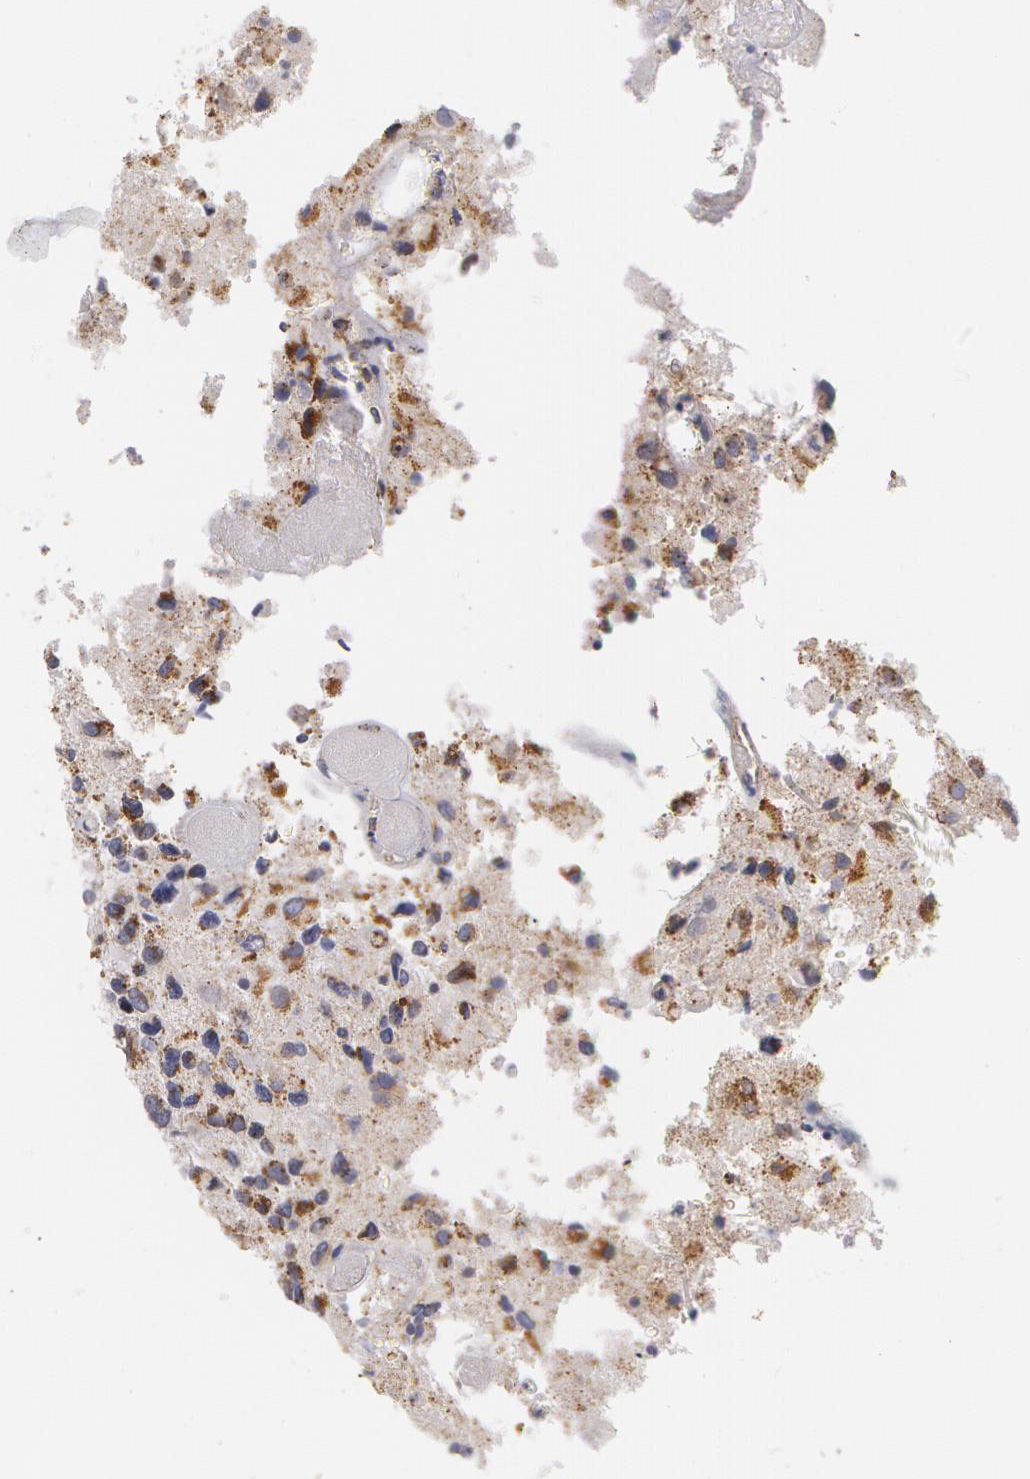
{"staining": {"intensity": "negative", "quantity": "none", "location": "none"}, "tissue": "glioma", "cell_type": "Tumor cells", "image_type": "cancer", "snomed": [{"axis": "morphology", "description": "Glioma, malignant, High grade"}, {"axis": "topography", "description": "Brain"}], "caption": "Photomicrograph shows no significant protein expression in tumor cells of glioma.", "gene": "KRT18", "patient": {"sex": "male", "age": 69}}